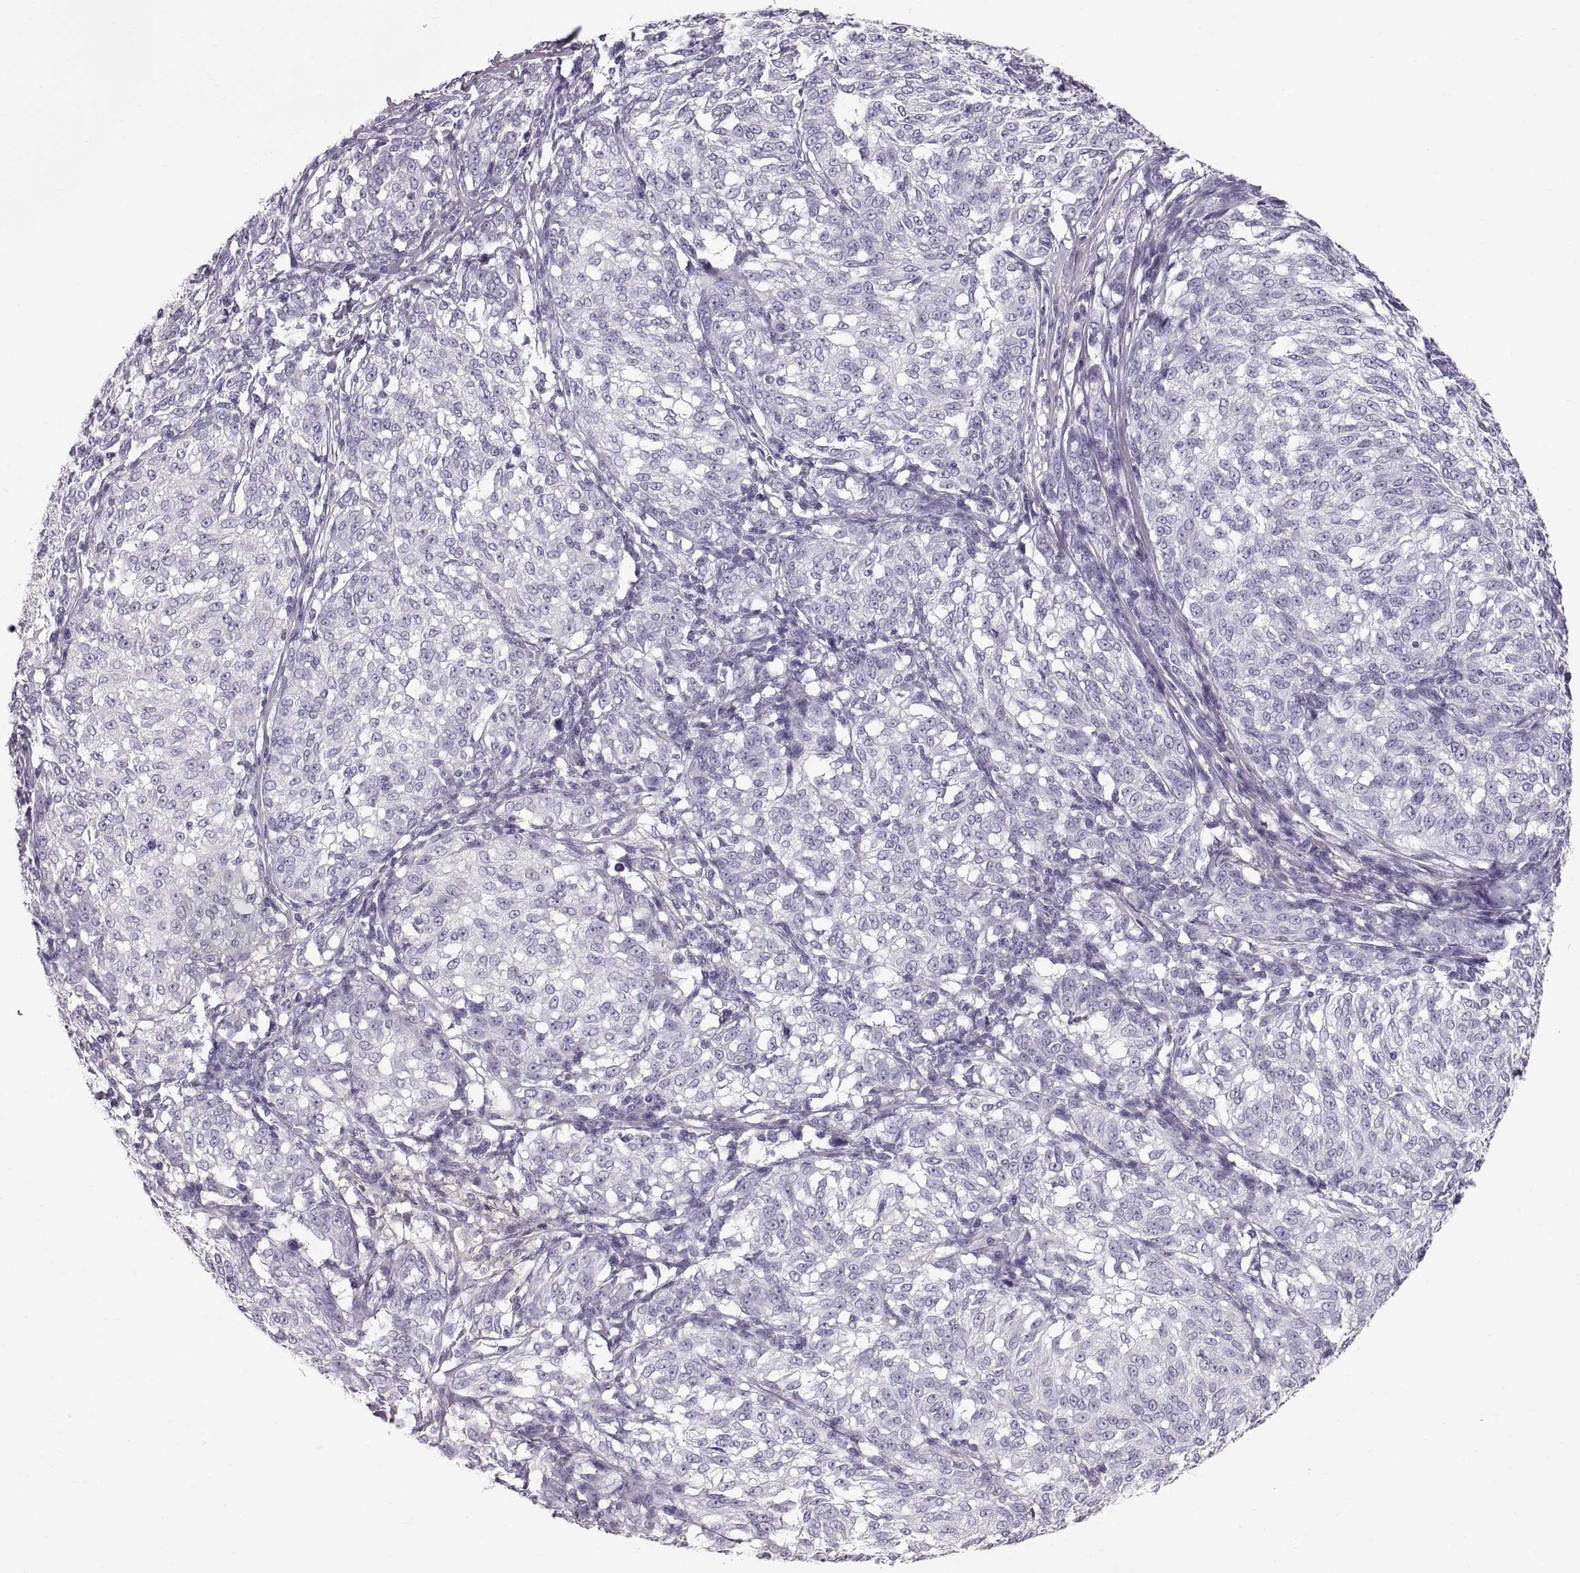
{"staining": {"intensity": "negative", "quantity": "none", "location": "none"}, "tissue": "melanoma", "cell_type": "Tumor cells", "image_type": "cancer", "snomed": [{"axis": "morphology", "description": "Malignant melanoma, NOS"}, {"axis": "topography", "description": "Skin"}], "caption": "Tumor cells are negative for protein expression in human malignant melanoma.", "gene": "CRYAA", "patient": {"sex": "female", "age": 72}}